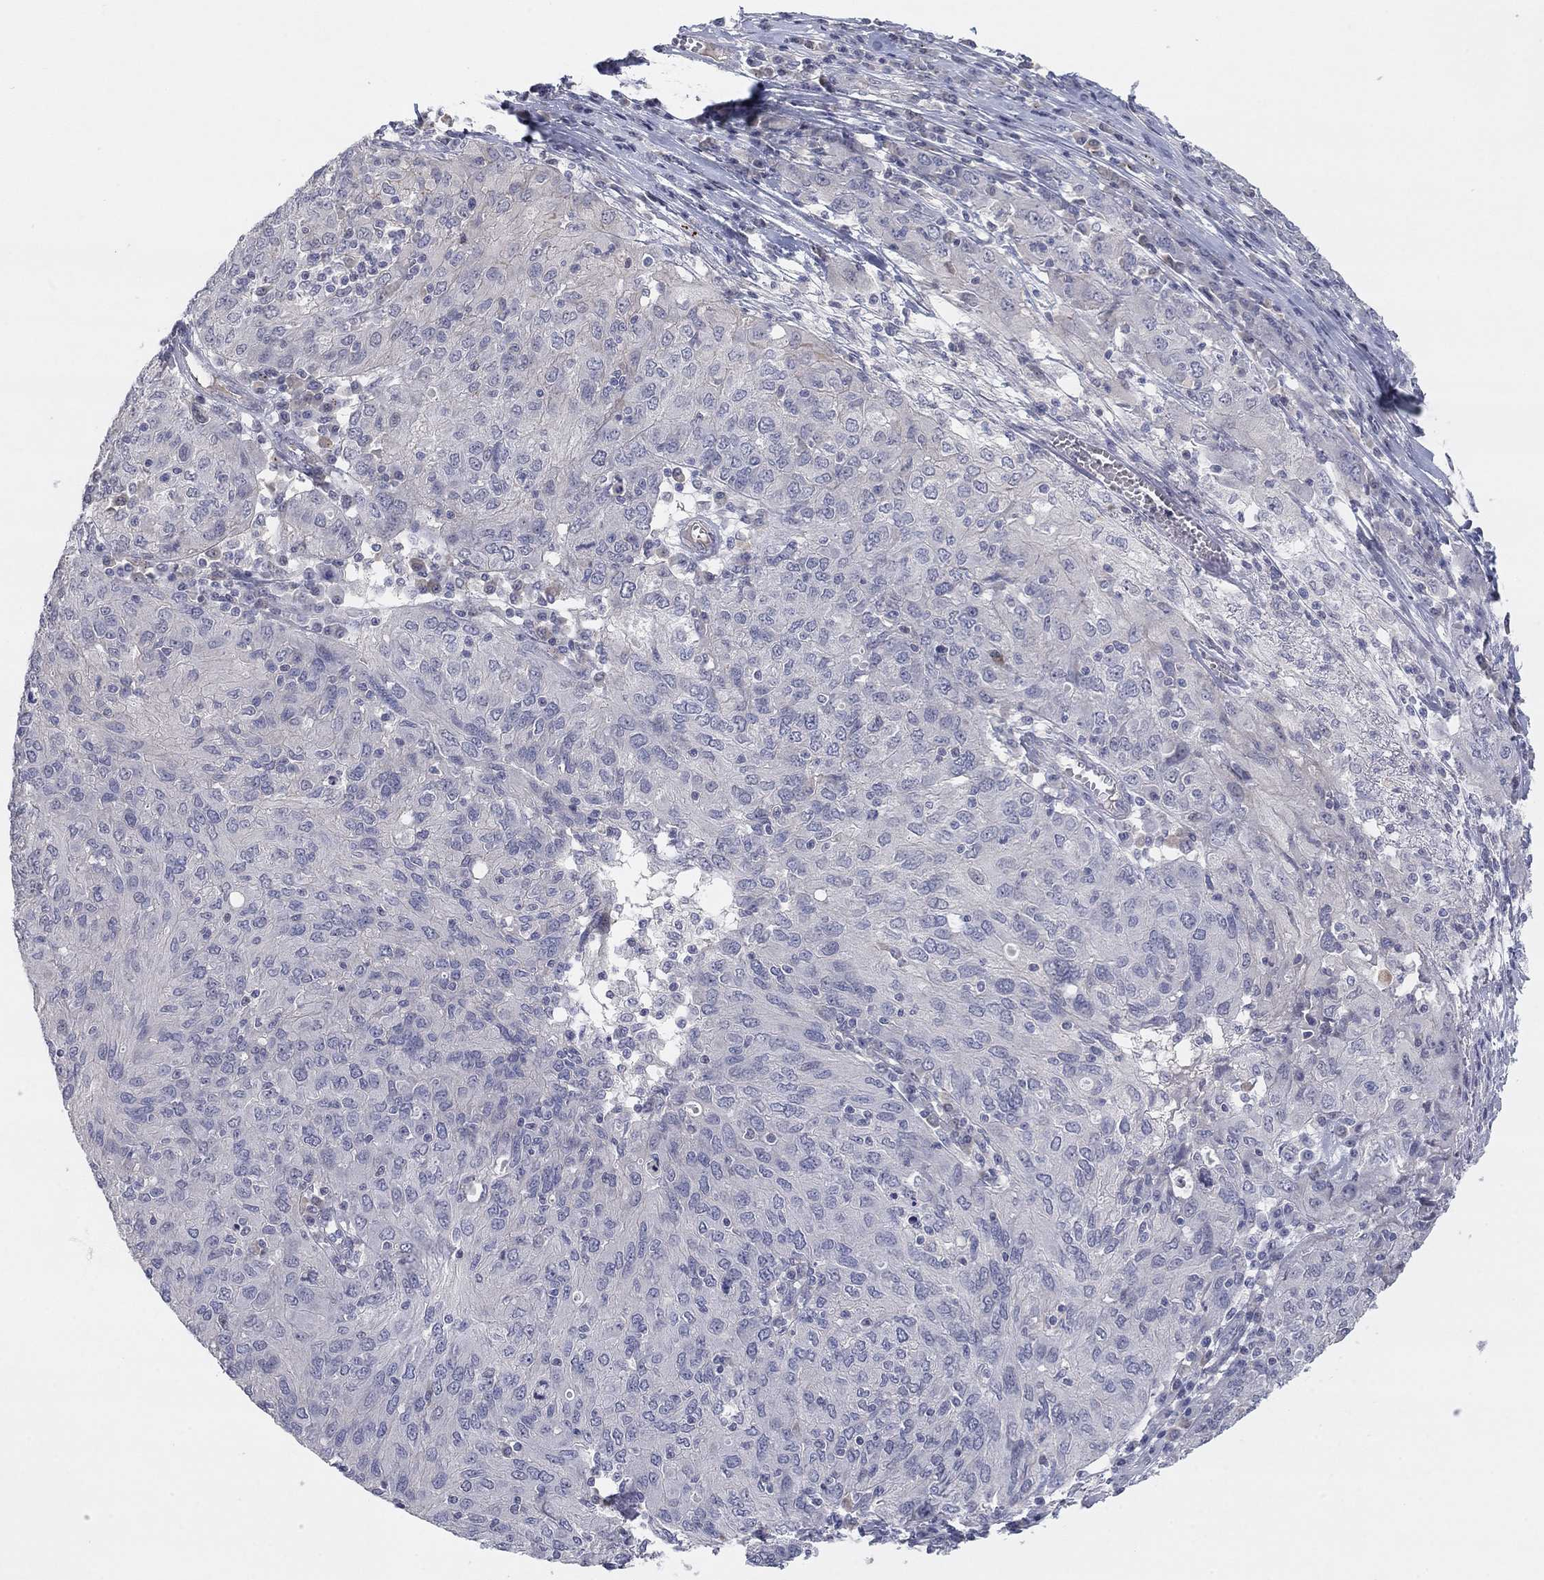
{"staining": {"intensity": "negative", "quantity": "none", "location": "none"}, "tissue": "ovarian cancer", "cell_type": "Tumor cells", "image_type": "cancer", "snomed": [{"axis": "morphology", "description": "Carcinoma, endometroid"}, {"axis": "topography", "description": "Ovary"}], "caption": "This is an immunohistochemistry (IHC) histopathology image of human ovarian cancer. There is no staining in tumor cells.", "gene": "AMN1", "patient": {"sex": "female", "age": 50}}